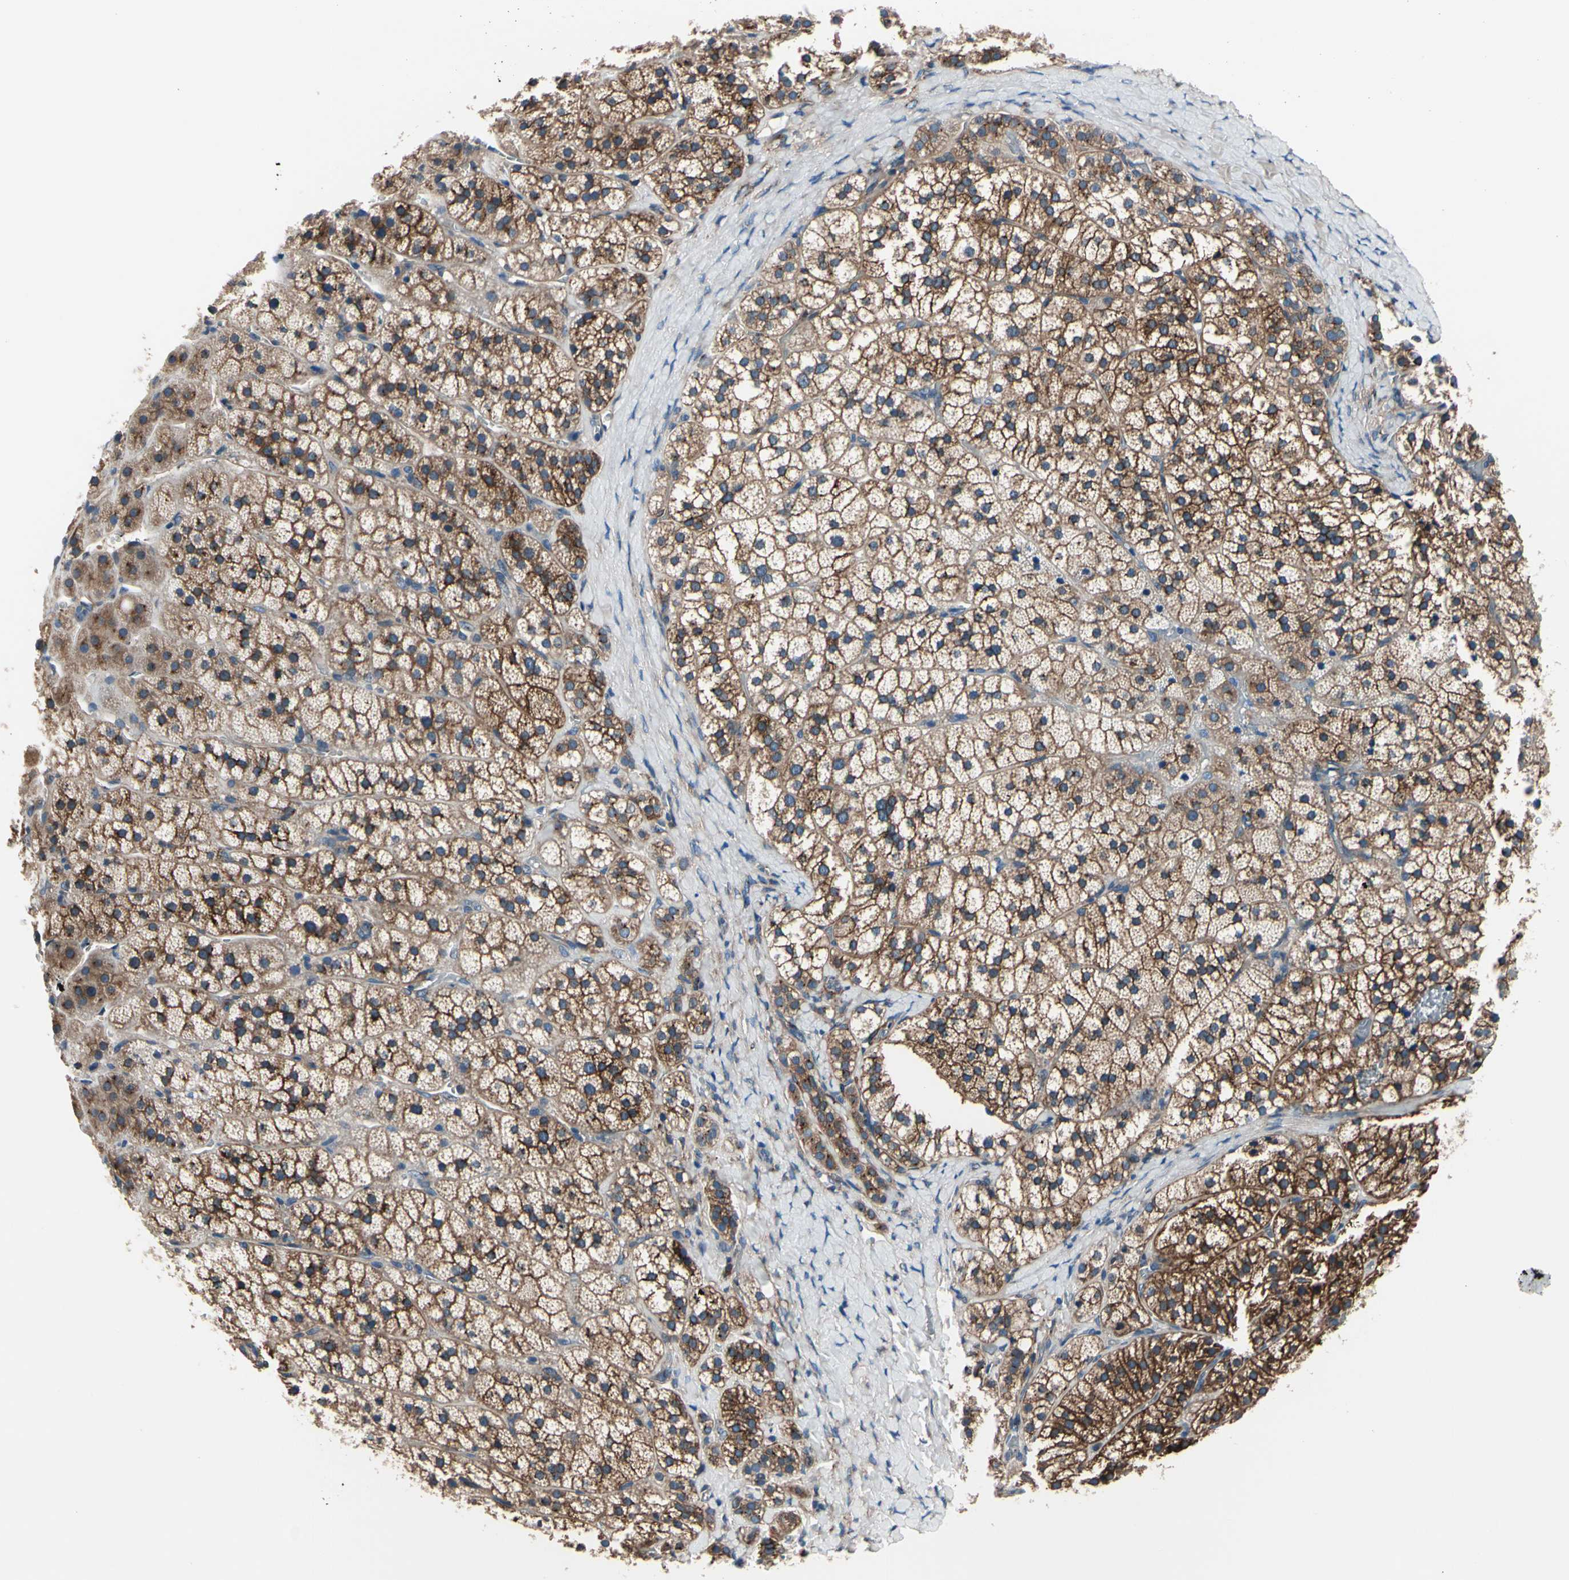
{"staining": {"intensity": "strong", "quantity": ">75%", "location": "cytoplasmic/membranous"}, "tissue": "adrenal gland", "cell_type": "Glandular cells", "image_type": "normal", "snomed": [{"axis": "morphology", "description": "Normal tissue, NOS"}, {"axis": "topography", "description": "Adrenal gland"}], "caption": "Glandular cells reveal strong cytoplasmic/membranous expression in about >75% of cells in unremarkable adrenal gland. Nuclei are stained in blue.", "gene": "PRKAR2B", "patient": {"sex": "female", "age": 44}}